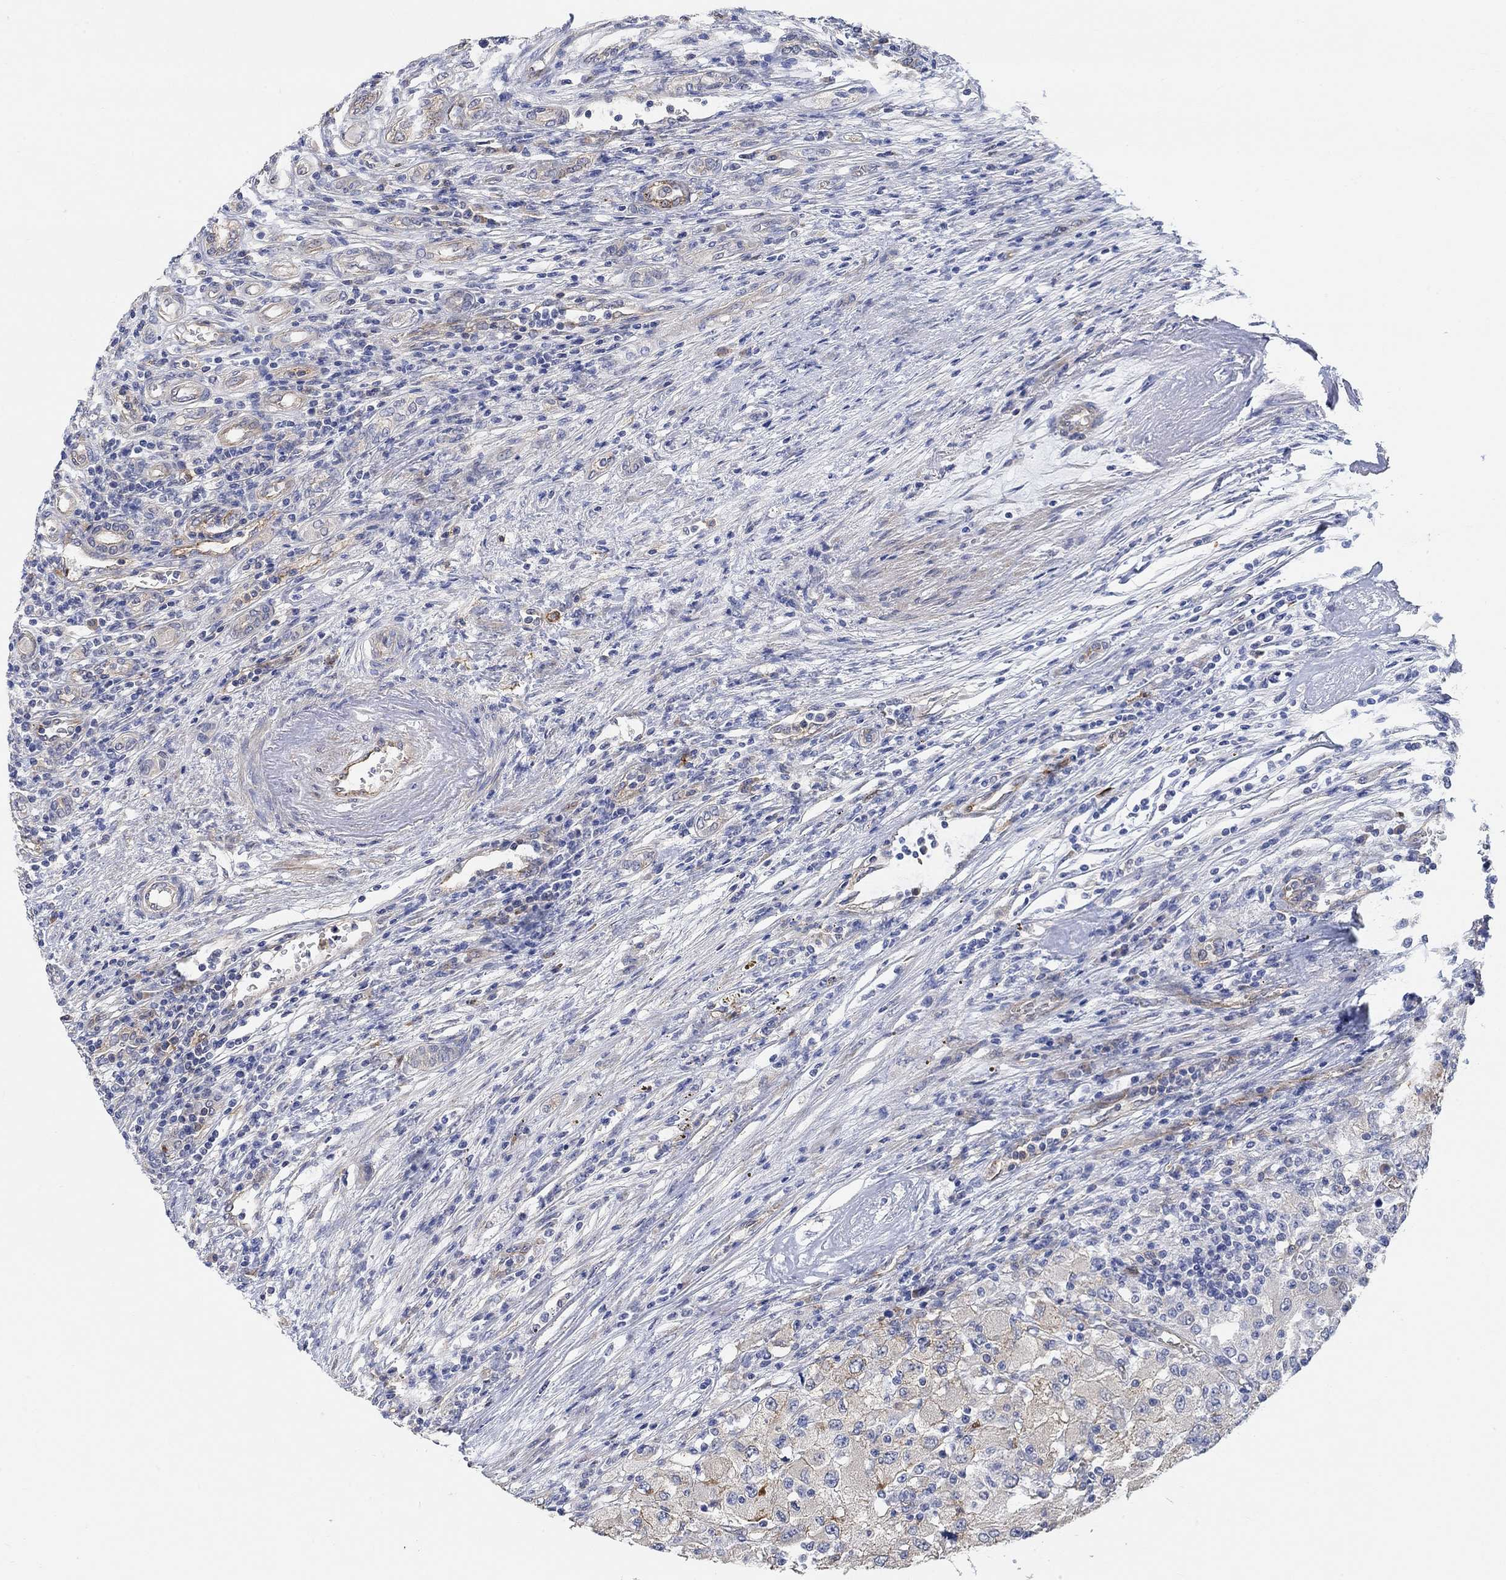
{"staining": {"intensity": "moderate", "quantity": "<25%", "location": "cytoplasmic/membranous"}, "tissue": "renal cancer", "cell_type": "Tumor cells", "image_type": "cancer", "snomed": [{"axis": "morphology", "description": "Adenocarcinoma, NOS"}, {"axis": "topography", "description": "Kidney"}], "caption": "This histopathology image exhibits immunohistochemistry staining of human renal cancer, with low moderate cytoplasmic/membranous positivity in about <25% of tumor cells.", "gene": "SYT16", "patient": {"sex": "female", "age": 67}}